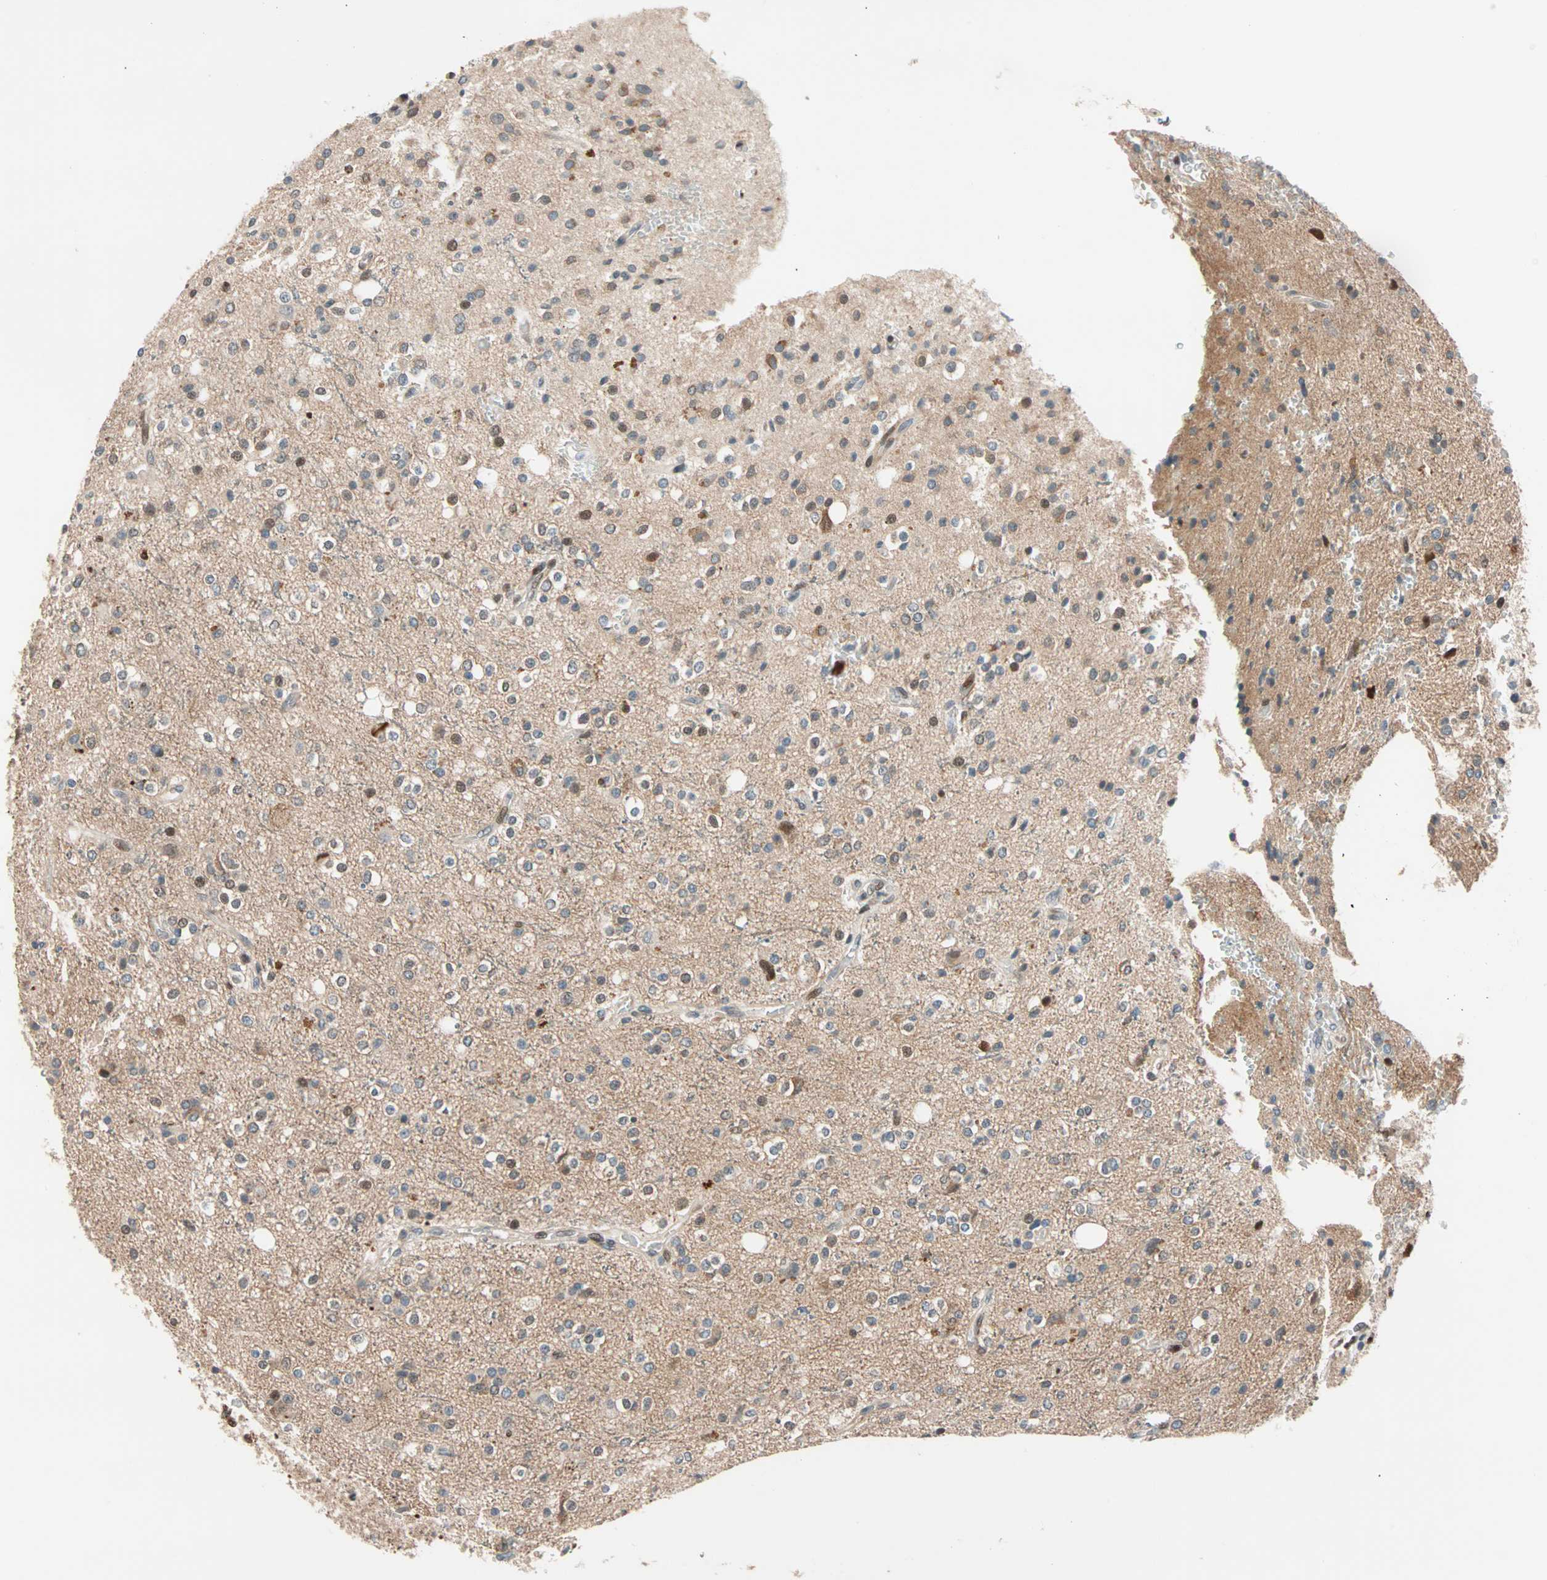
{"staining": {"intensity": "moderate", "quantity": "<25%", "location": "cytoplasmic/membranous,nuclear"}, "tissue": "glioma", "cell_type": "Tumor cells", "image_type": "cancer", "snomed": [{"axis": "morphology", "description": "Glioma, malignant, High grade"}, {"axis": "topography", "description": "Brain"}], "caption": "High-power microscopy captured an IHC micrograph of malignant glioma (high-grade), revealing moderate cytoplasmic/membranous and nuclear staining in approximately <25% of tumor cells.", "gene": "HECW1", "patient": {"sex": "male", "age": 47}}